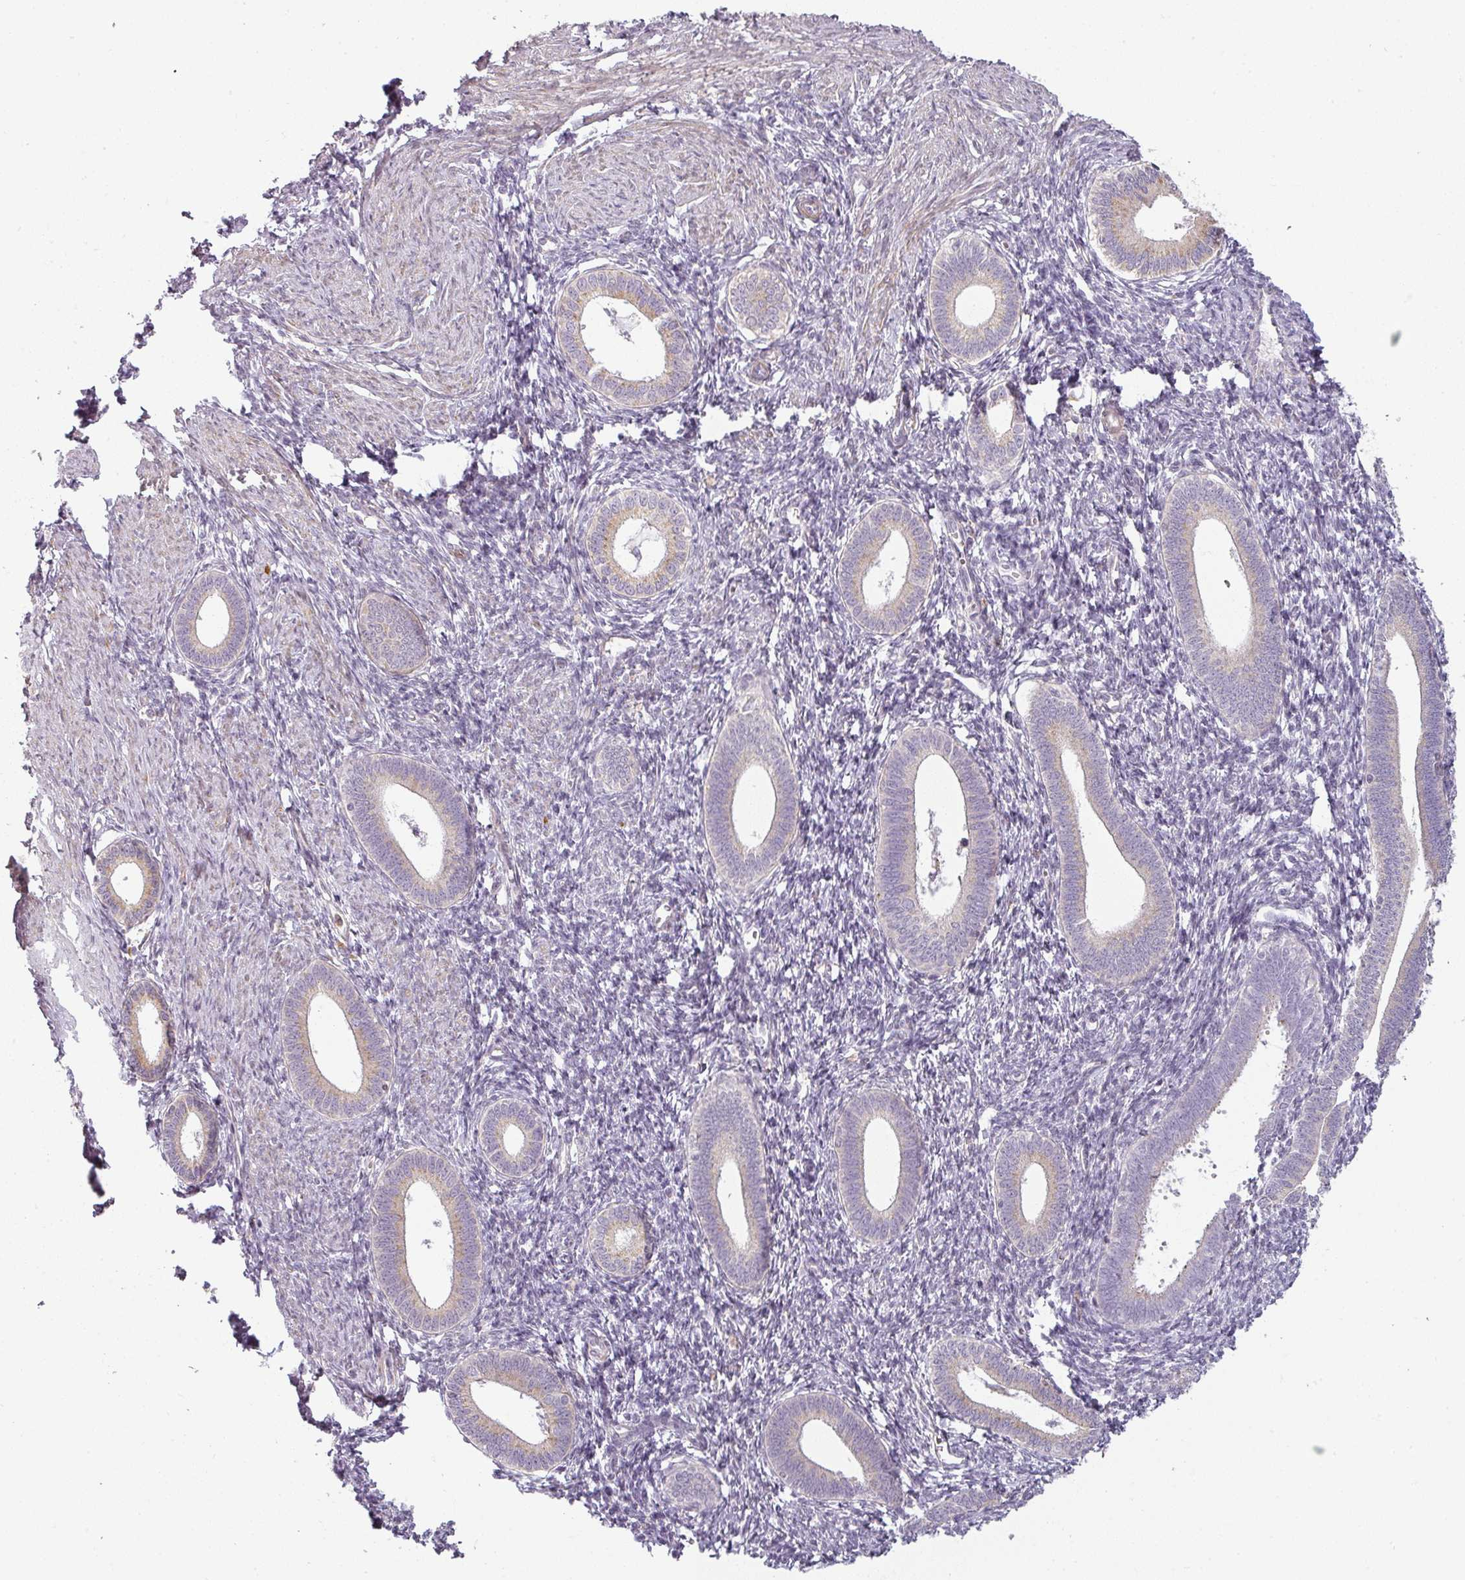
{"staining": {"intensity": "weak", "quantity": "25%-75%", "location": "cytoplasmic/membranous"}, "tissue": "endometrium", "cell_type": "Cells in endometrial stroma", "image_type": "normal", "snomed": [{"axis": "morphology", "description": "Normal tissue, NOS"}, {"axis": "topography", "description": "Endometrium"}], "caption": "The photomicrograph displays staining of normal endometrium, revealing weak cytoplasmic/membranous protein staining (brown color) within cells in endometrial stroma.", "gene": "CCDC144A", "patient": {"sex": "female", "age": 41}}